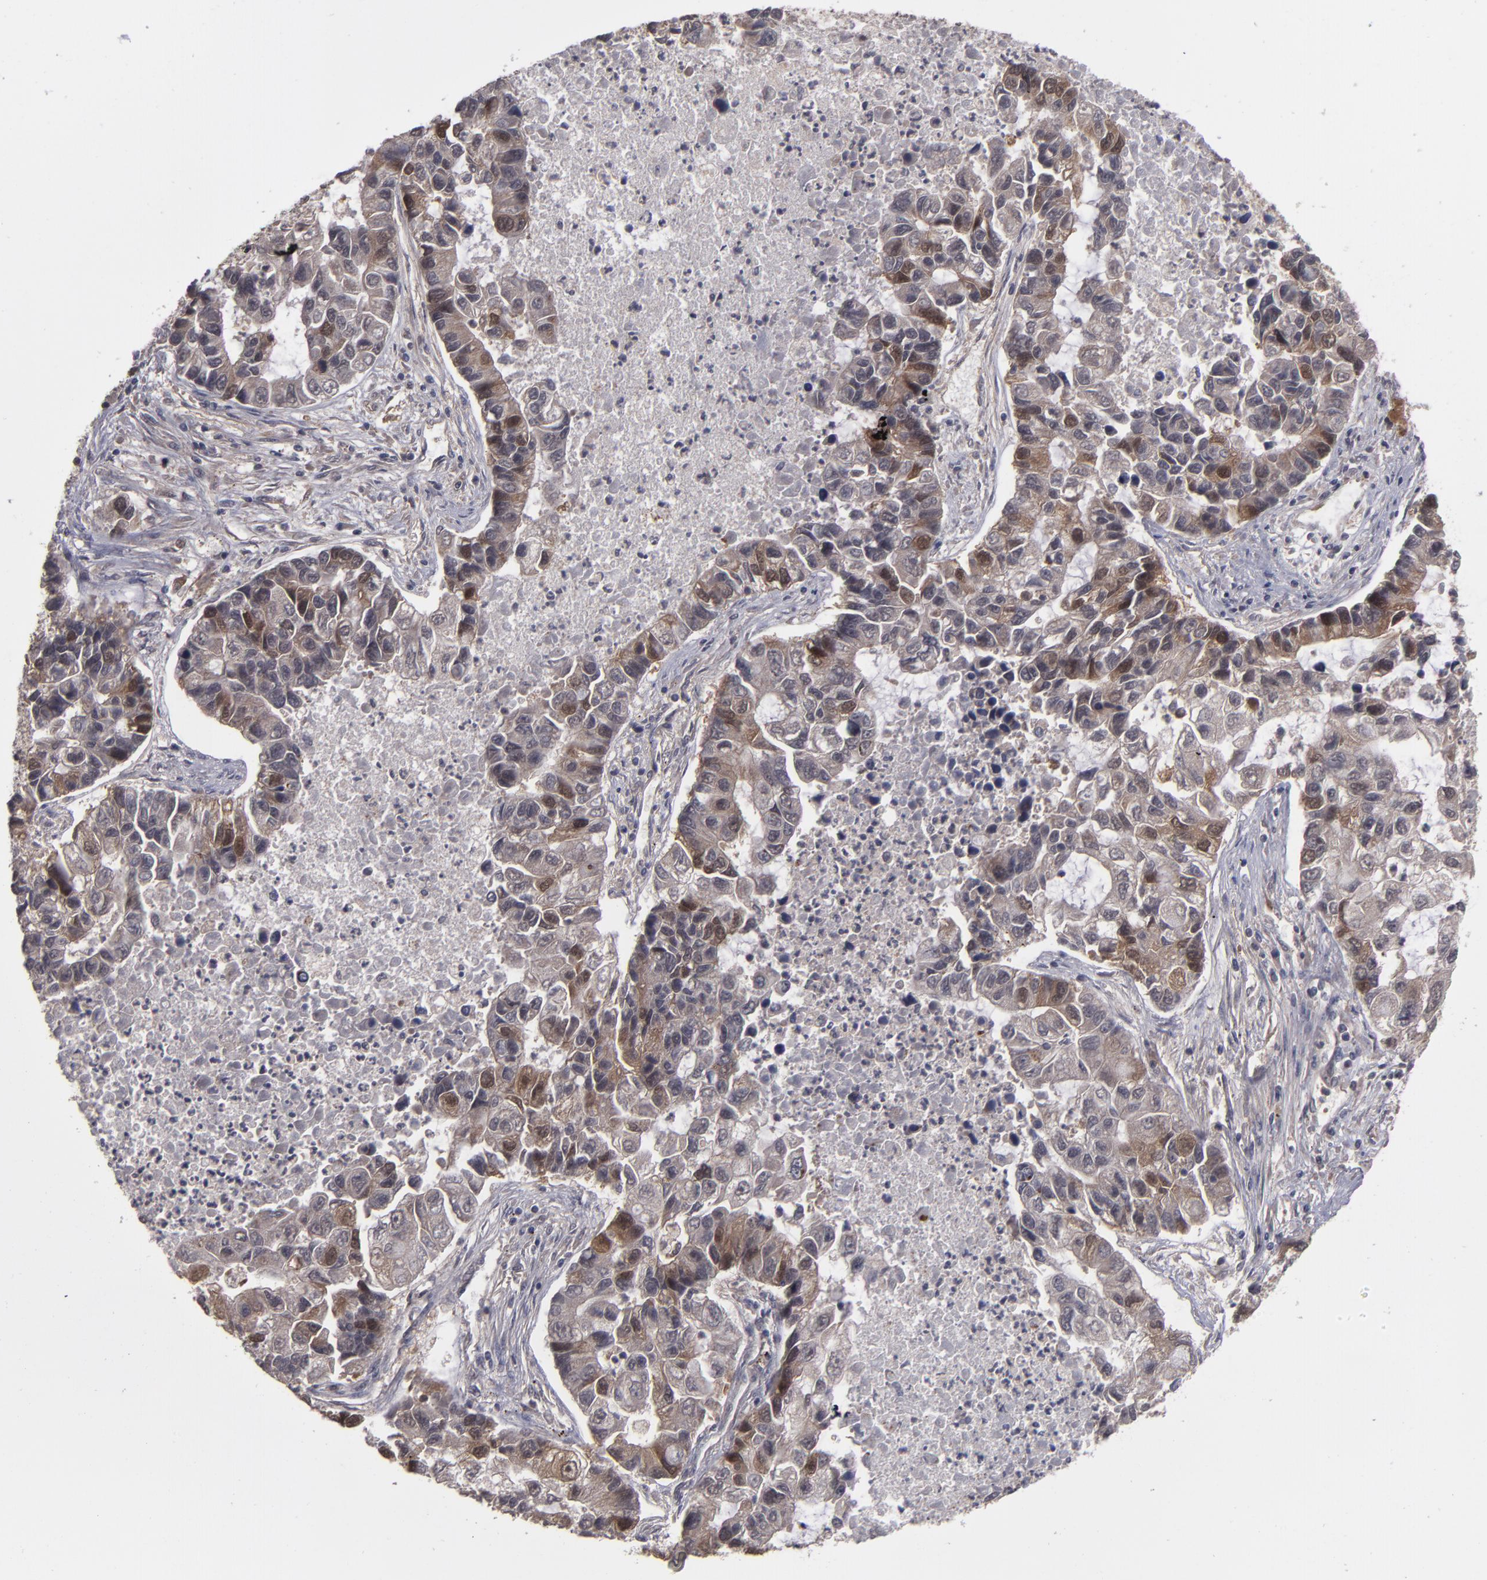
{"staining": {"intensity": "moderate", "quantity": ">75%", "location": "cytoplasmic/membranous,nuclear"}, "tissue": "lung cancer", "cell_type": "Tumor cells", "image_type": "cancer", "snomed": [{"axis": "morphology", "description": "Adenocarcinoma, NOS"}, {"axis": "topography", "description": "Lung"}], "caption": "Adenocarcinoma (lung) was stained to show a protein in brown. There is medium levels of moderate cytoplasmic/membranous and nuclear expression in approximately >75% of tumor cells.", "gene": "TYMS", "patient": {"sex": "female", "age": 51}}